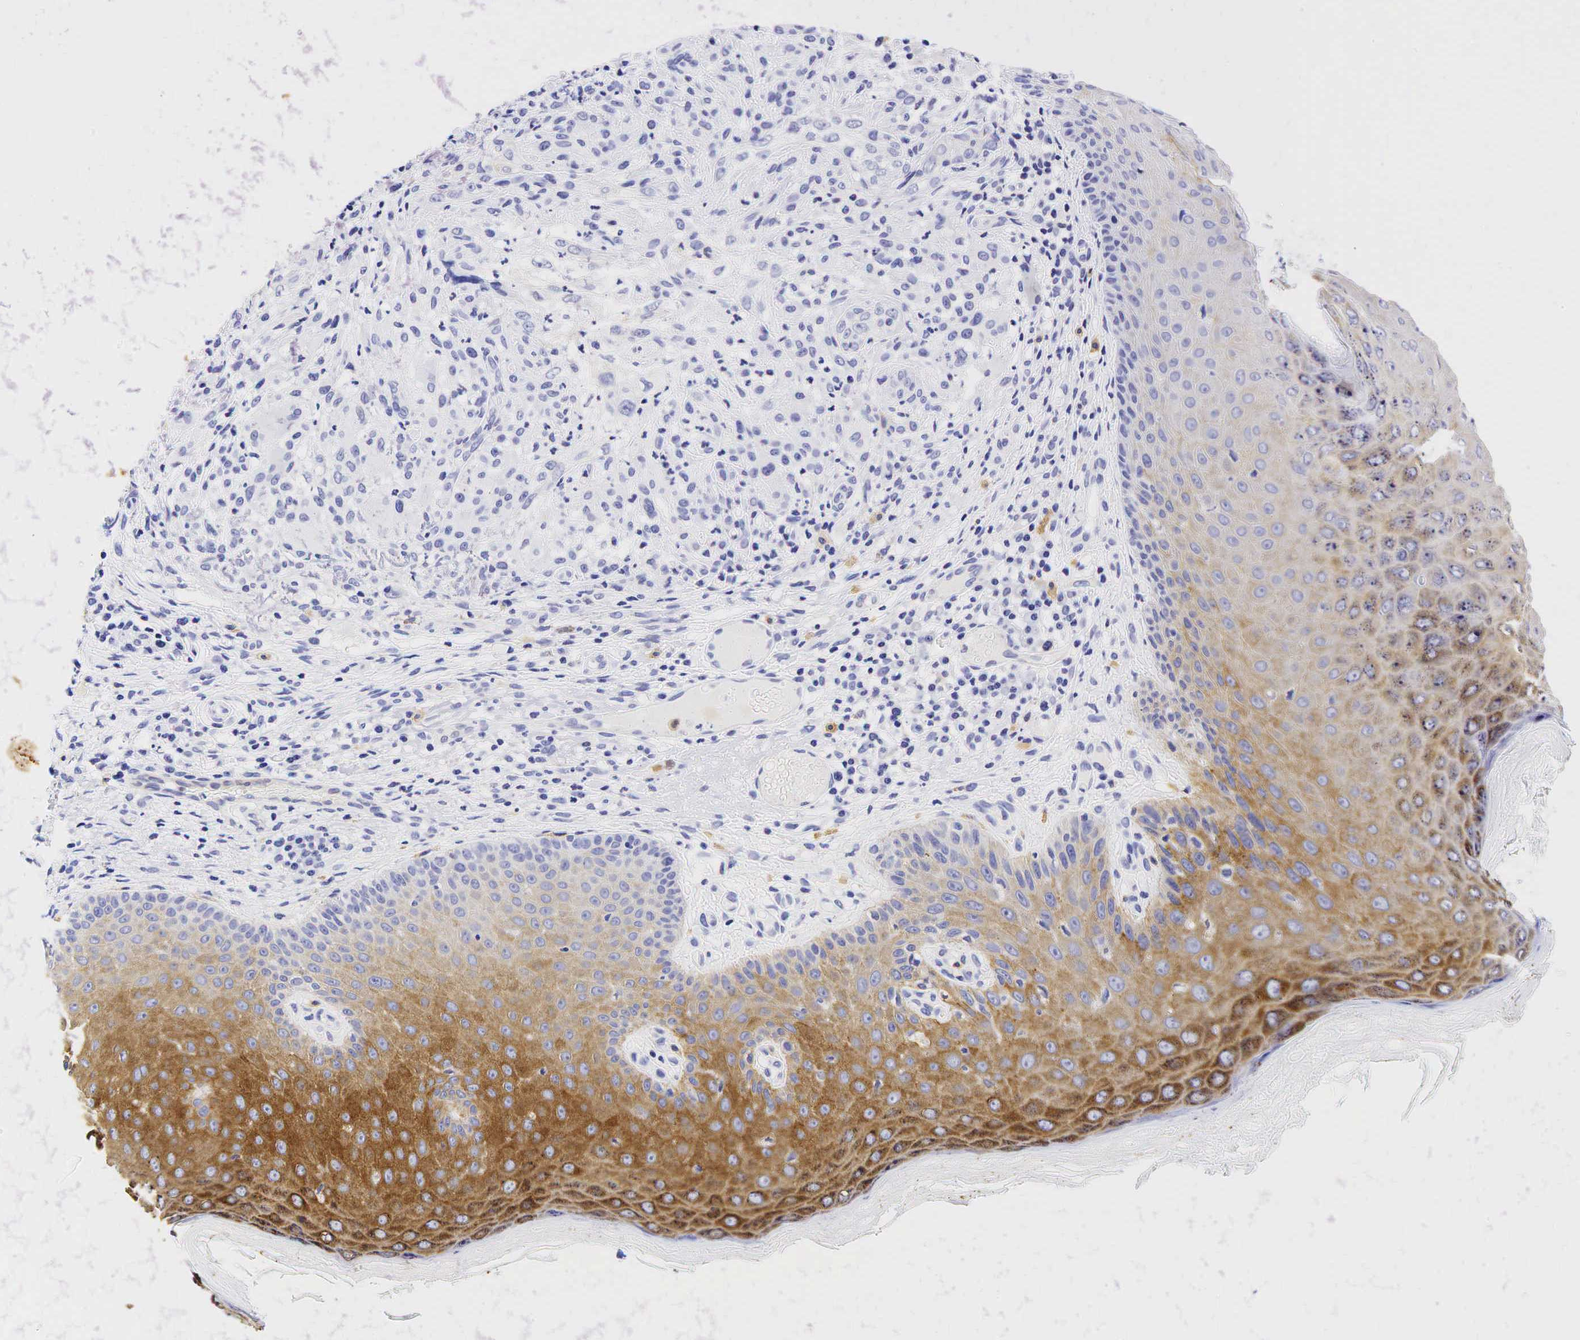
{"staining": {"intensity": "negative", "quantity": "none", "location": "none"}, "tissue": "skin cancer", "cell_type": "Tumor cells", "image_type": "cancer", "snomed": [{"axis": "morphology", "description": "Normal tissue, NOS"}, {"axis": "morphology", "description": "Basal cell carcinoma"}, {"axis": "topography", "description": "Skin"}], "caption": "Tumor cells show no significant protein positivity in basal cell carcinoma (skin).", "gene": "TNFRSF8", "patient": {"sex": "male", "age": 74}}